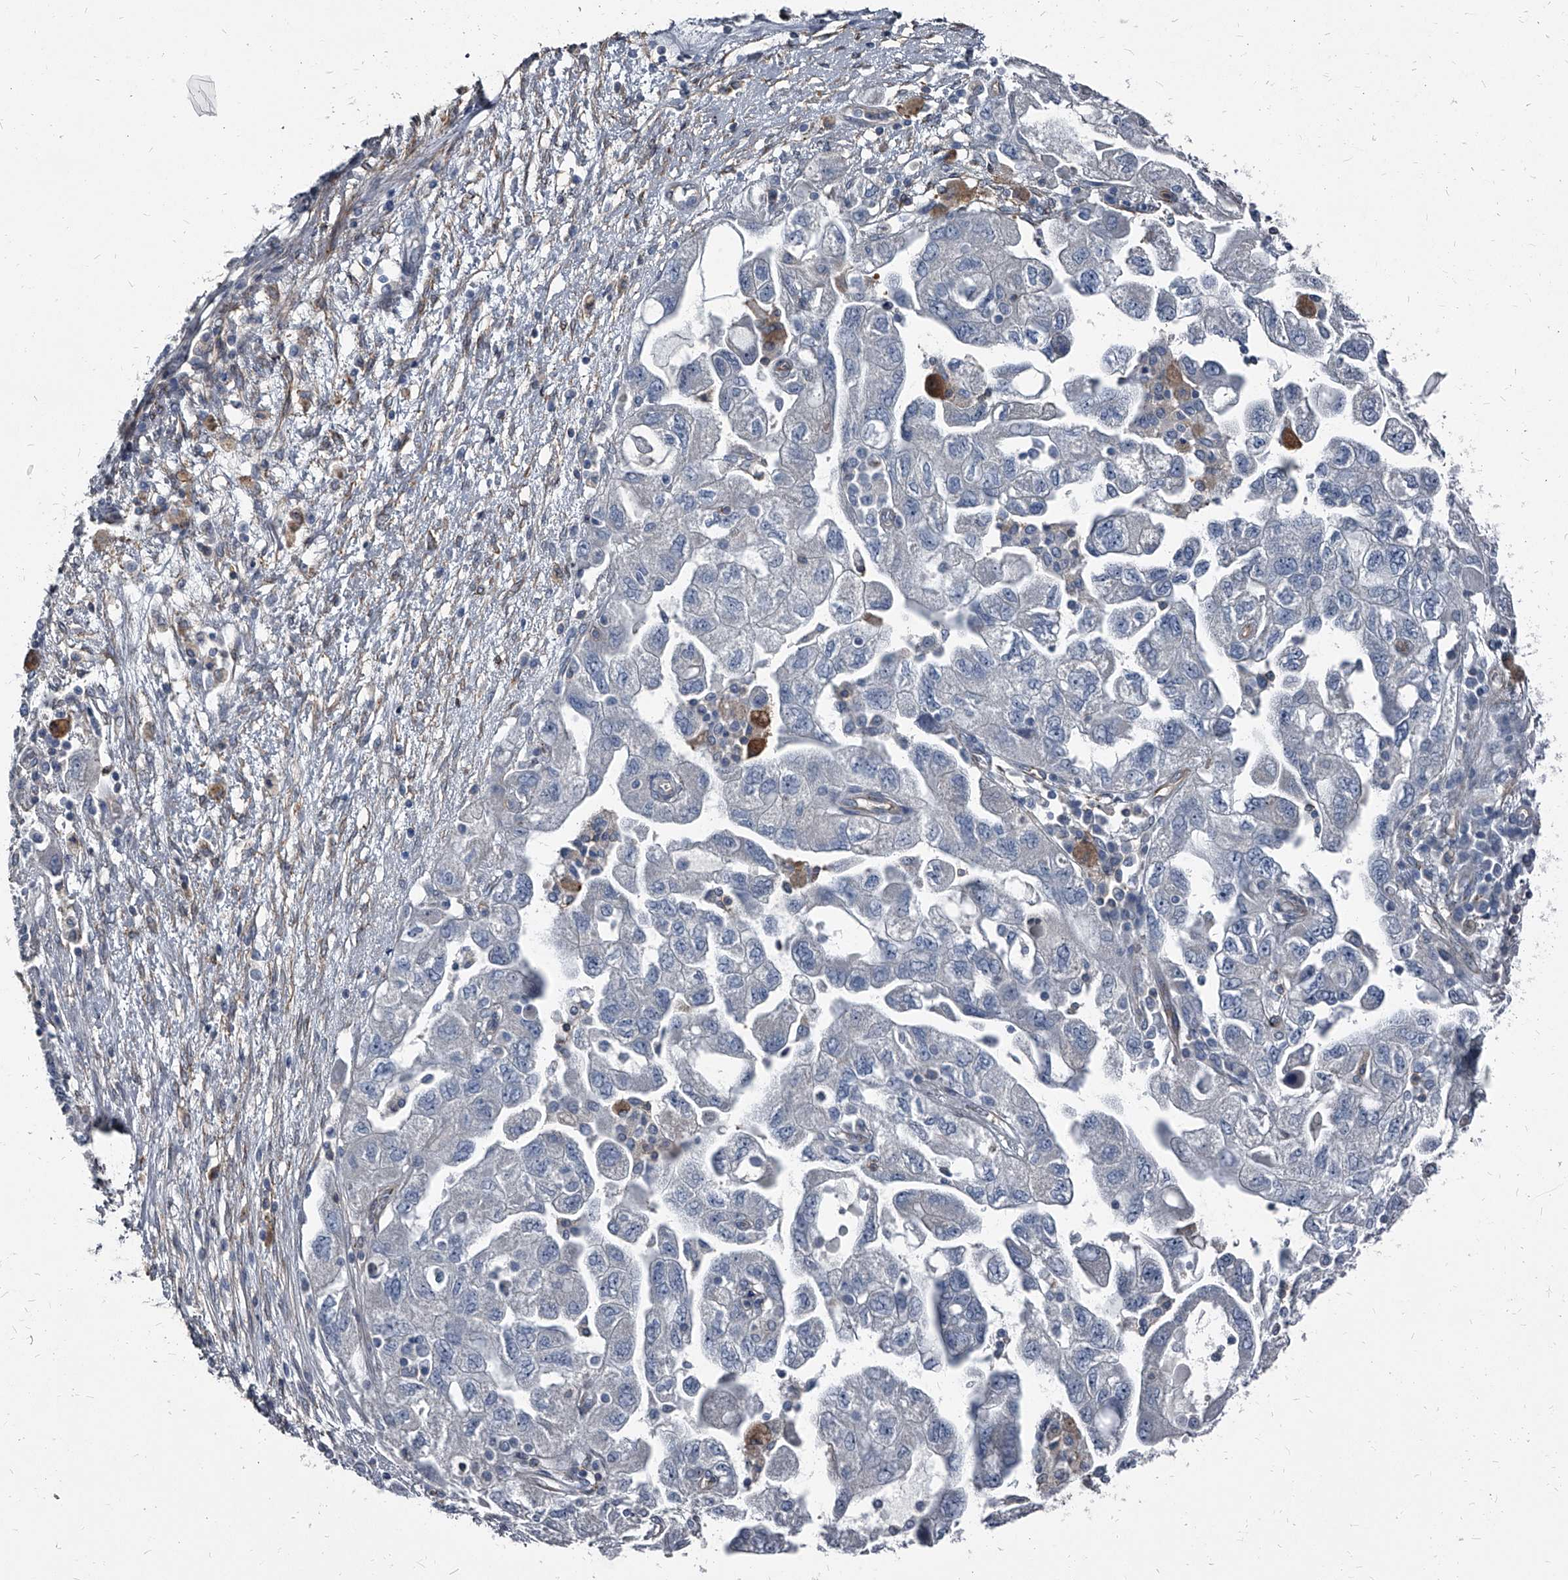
{"staining": {"intensity": "negative", "quantity": "none", "location": "none"}, "tissue": "ovarian cancer", "cell_type": "Tumor cells", "image_type": "cancer", "snomed": [{"axis": "morphology", "description": "Carcinoma, NOS"}, {"axis": "morphology", "description": "Cystadenocarcinoma, serous, NOS"}, {"axis": "topography", "description": "Ovary"}], "caption": "Human ovarian cancer (serous cystadenocarcinoma) stained for a protein using immunohistochemistry (IHC) demonstrates no positivity in tumor cells.", "gene": "PGLYRP3", "patient": {"sex": "female", "age": 69}}